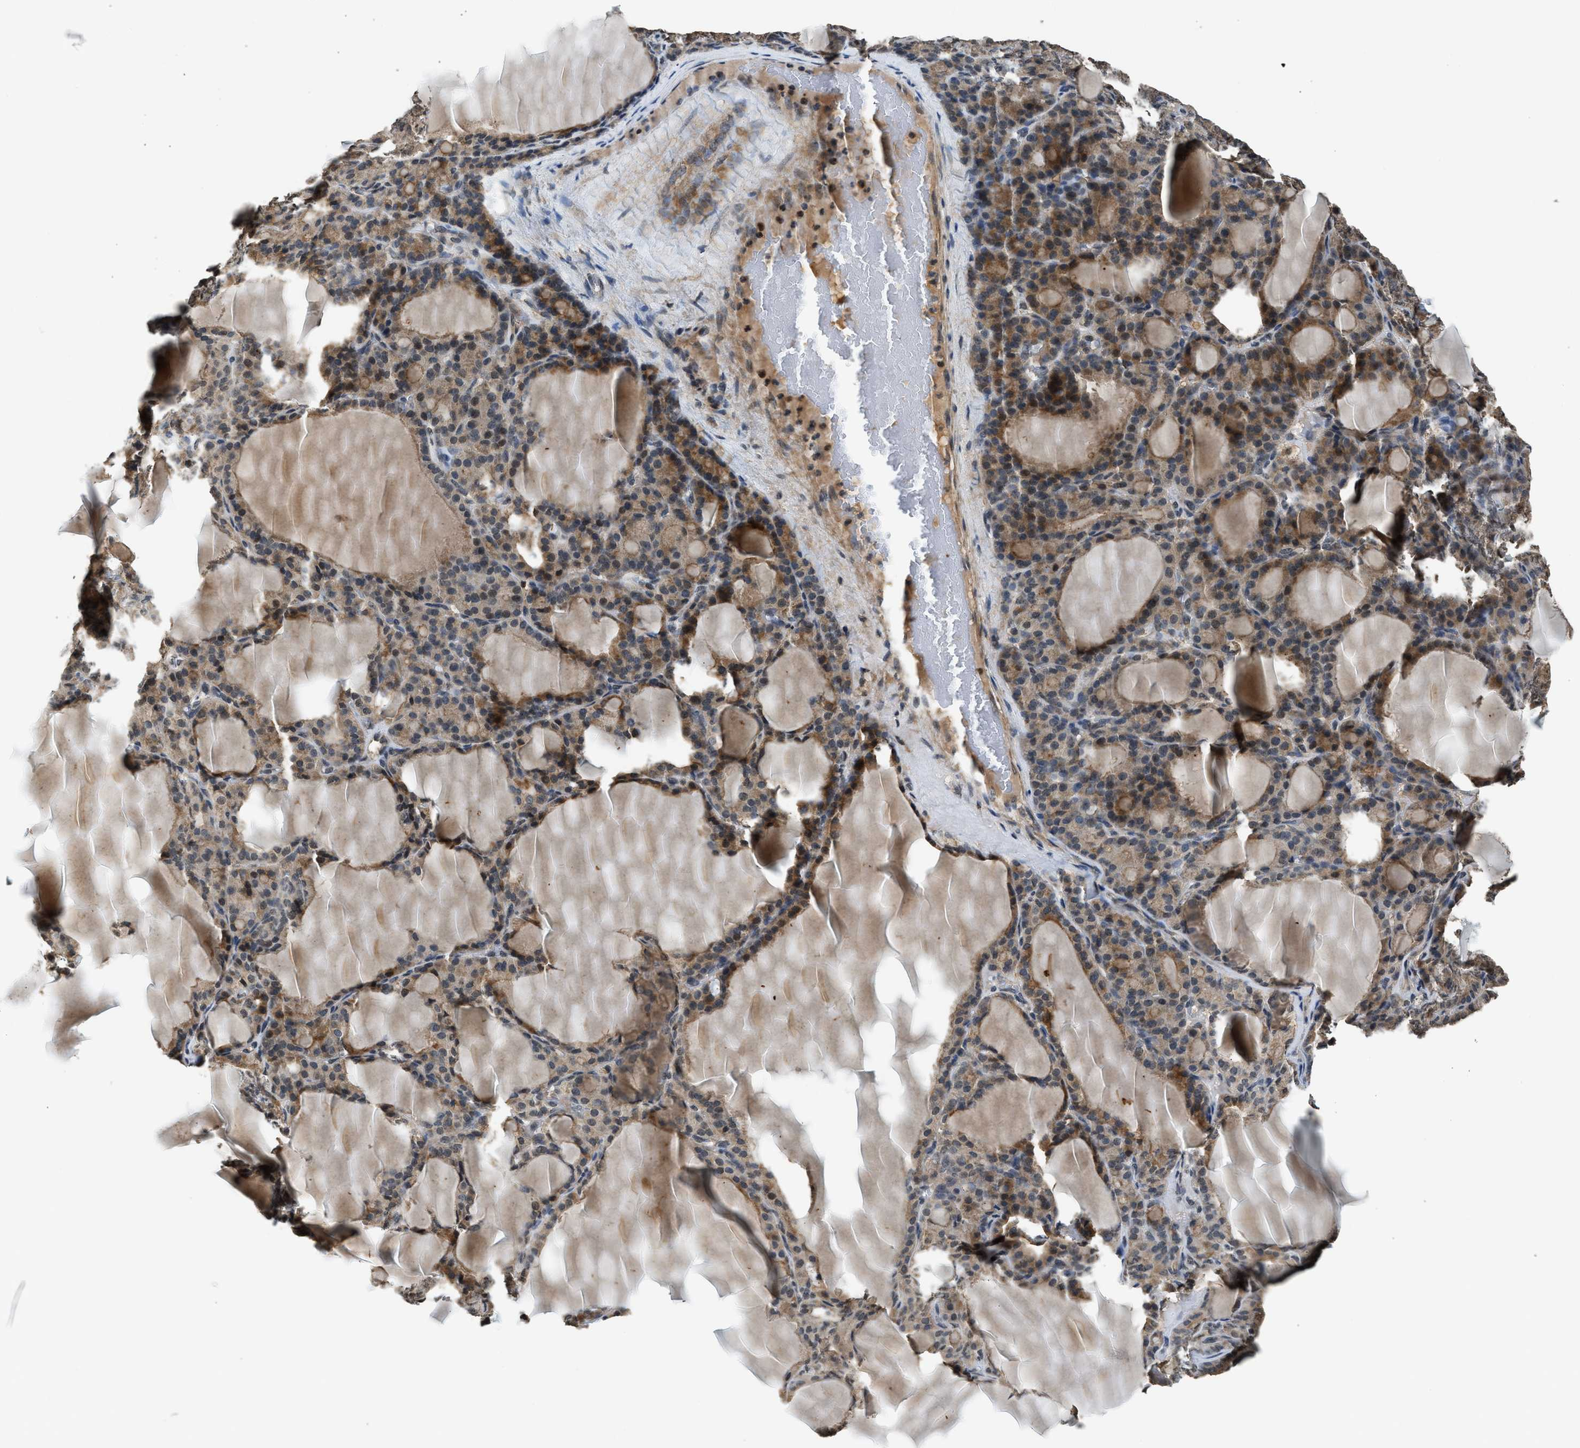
{"staining": {"intensity": "moderate", "quantity": ">75%", "location": "cytoplasmic/membranous"}, "tissue": "thyroid gland", "cell_type": "Glandular cells", "image_type": "normal", "snomed": [{"axis": "morphology", "description": "Normal tissue, NOS"}, {"axis": "topography", "description": "Thyroid gland"}], "caption": "High-magnification brightfield microscopy of unremarkable thyroid gland stained with DAB (brown) and counterstained with hematoxylin (blue). glandular cells exhibit moderate cytoplasmic/membranous staining is seen in about>75% of cells.", "gene": "SLC15A4", "patient": {"sex": "female", "age": 28}}